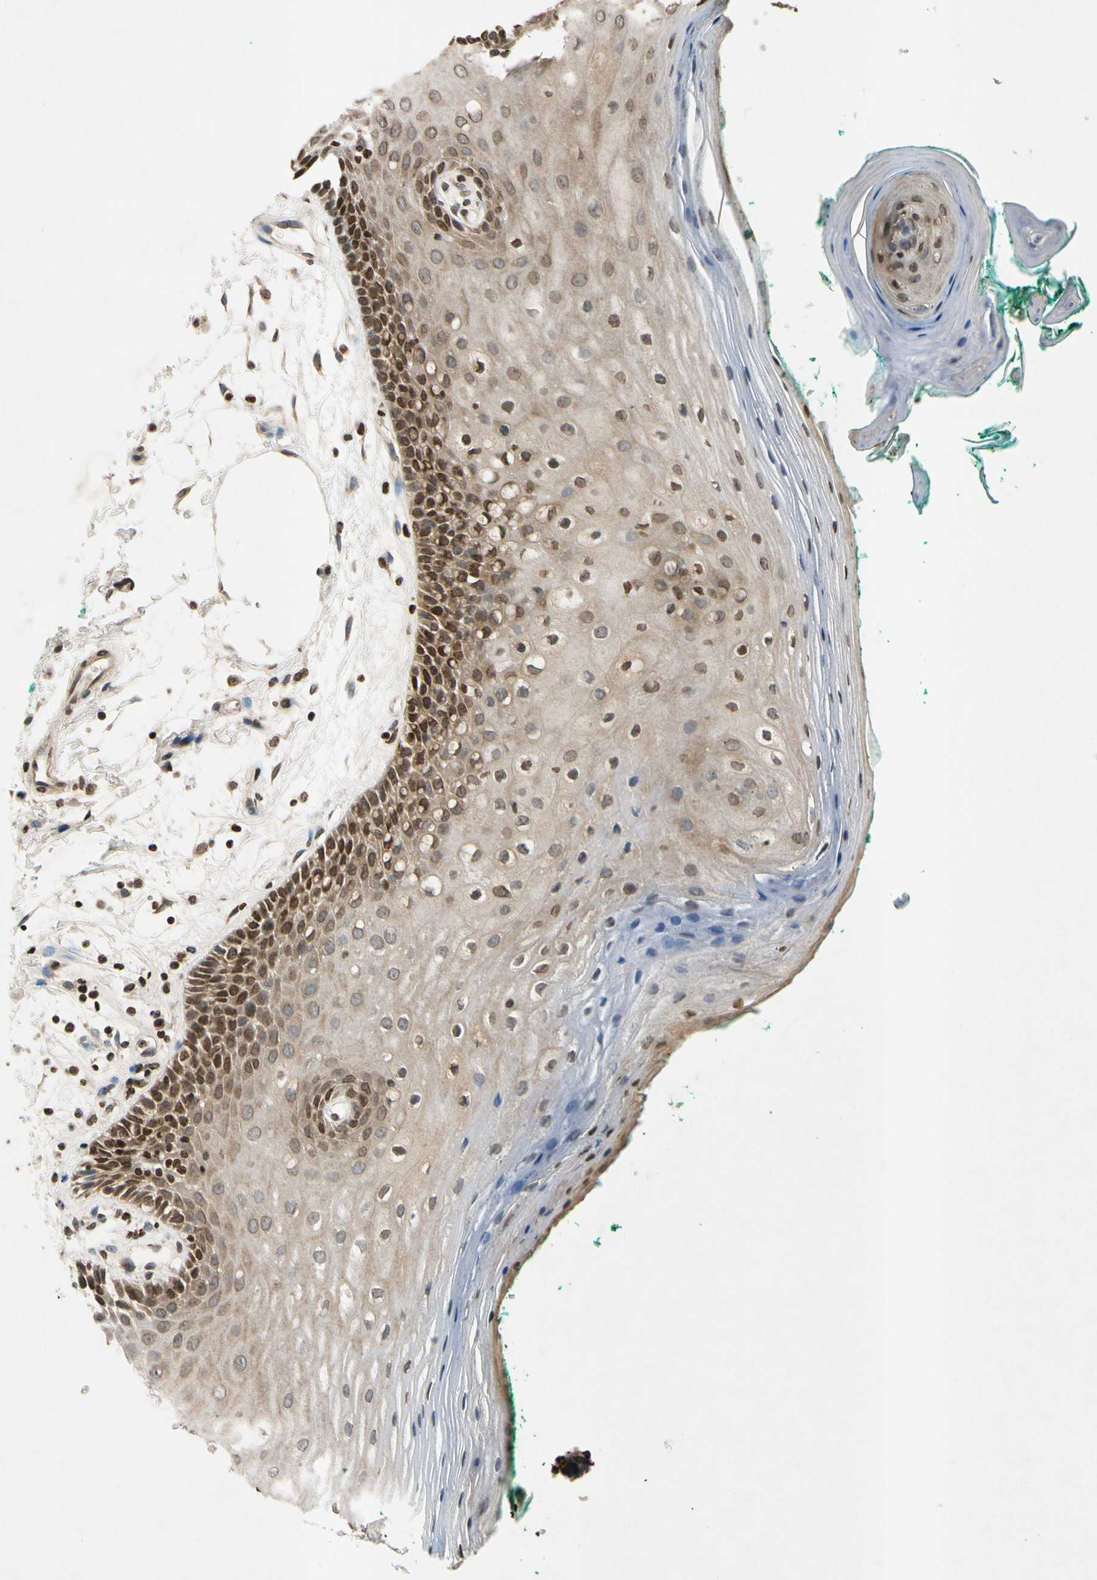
{"staining": {"intensity": "moderate", "quantity": ">75%", "location": "cytoplasmic/membranous,nuclear"}, "tissue": "oral mucosa", "cell_type": "Squamous epithelial cells", "image_type": "normal", "snomed": [{"axis": "morphology", "description": "Normal tissue, NOS"}, {"axis": "topography", "description": "Skeletal muscle"}, {"axis": "topography", "description": "Oral tissue"}, {"axis": "topography", "description": "Peripheral nerve tissue"}], "caption": "Squamous epithelial cells show medium levels of moderate cytoplasmic/membranous,nuclear staining in about >75% of cells in unremarkable human oral mucosa.", "gene": "HOXB3", "patient": {"sex": "female", "age": 84}}